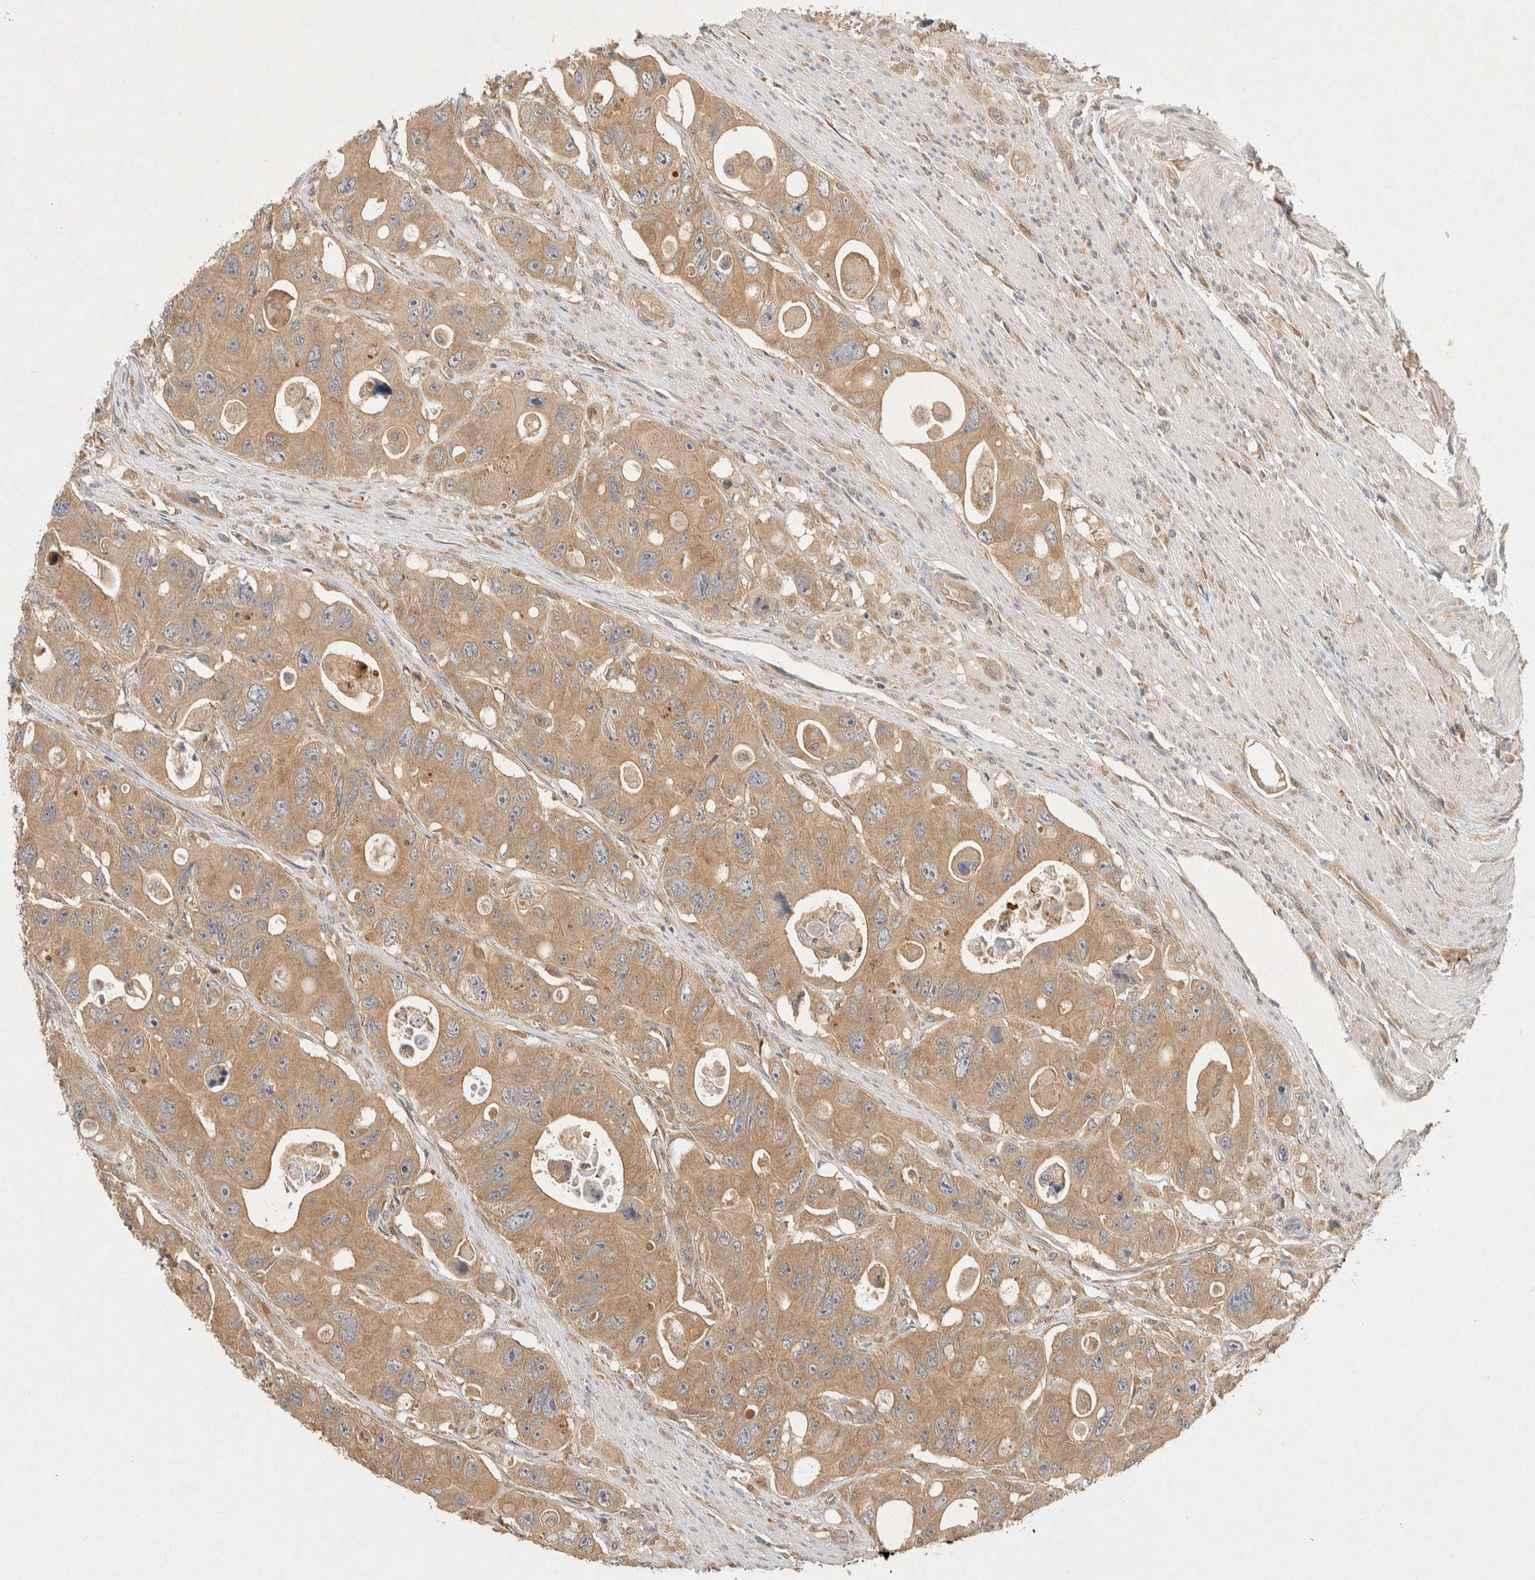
{"staining": {"intensity": "moderate", "quantity": ">75%", "location": "cytoplasmic/membranous"}, "tissue": "colorectal cancer", "cell_type": "Tumor cells", "image_type": "cancer", "snomed": [{"axis": "morphology", "description": "Adenocarcinoma, NOS"}, {"axis": "topography", "description": "Colon"}], "caption": "High-power microscopy captured an immunohistochemistry (IHC) image of colorectal adenocarcinoma, revealing moderate cytoplasmic/membranous positivity in about >75% of tumor cells.", "gene": "PXK", "patient": {"sex": "female", "age": 46}}